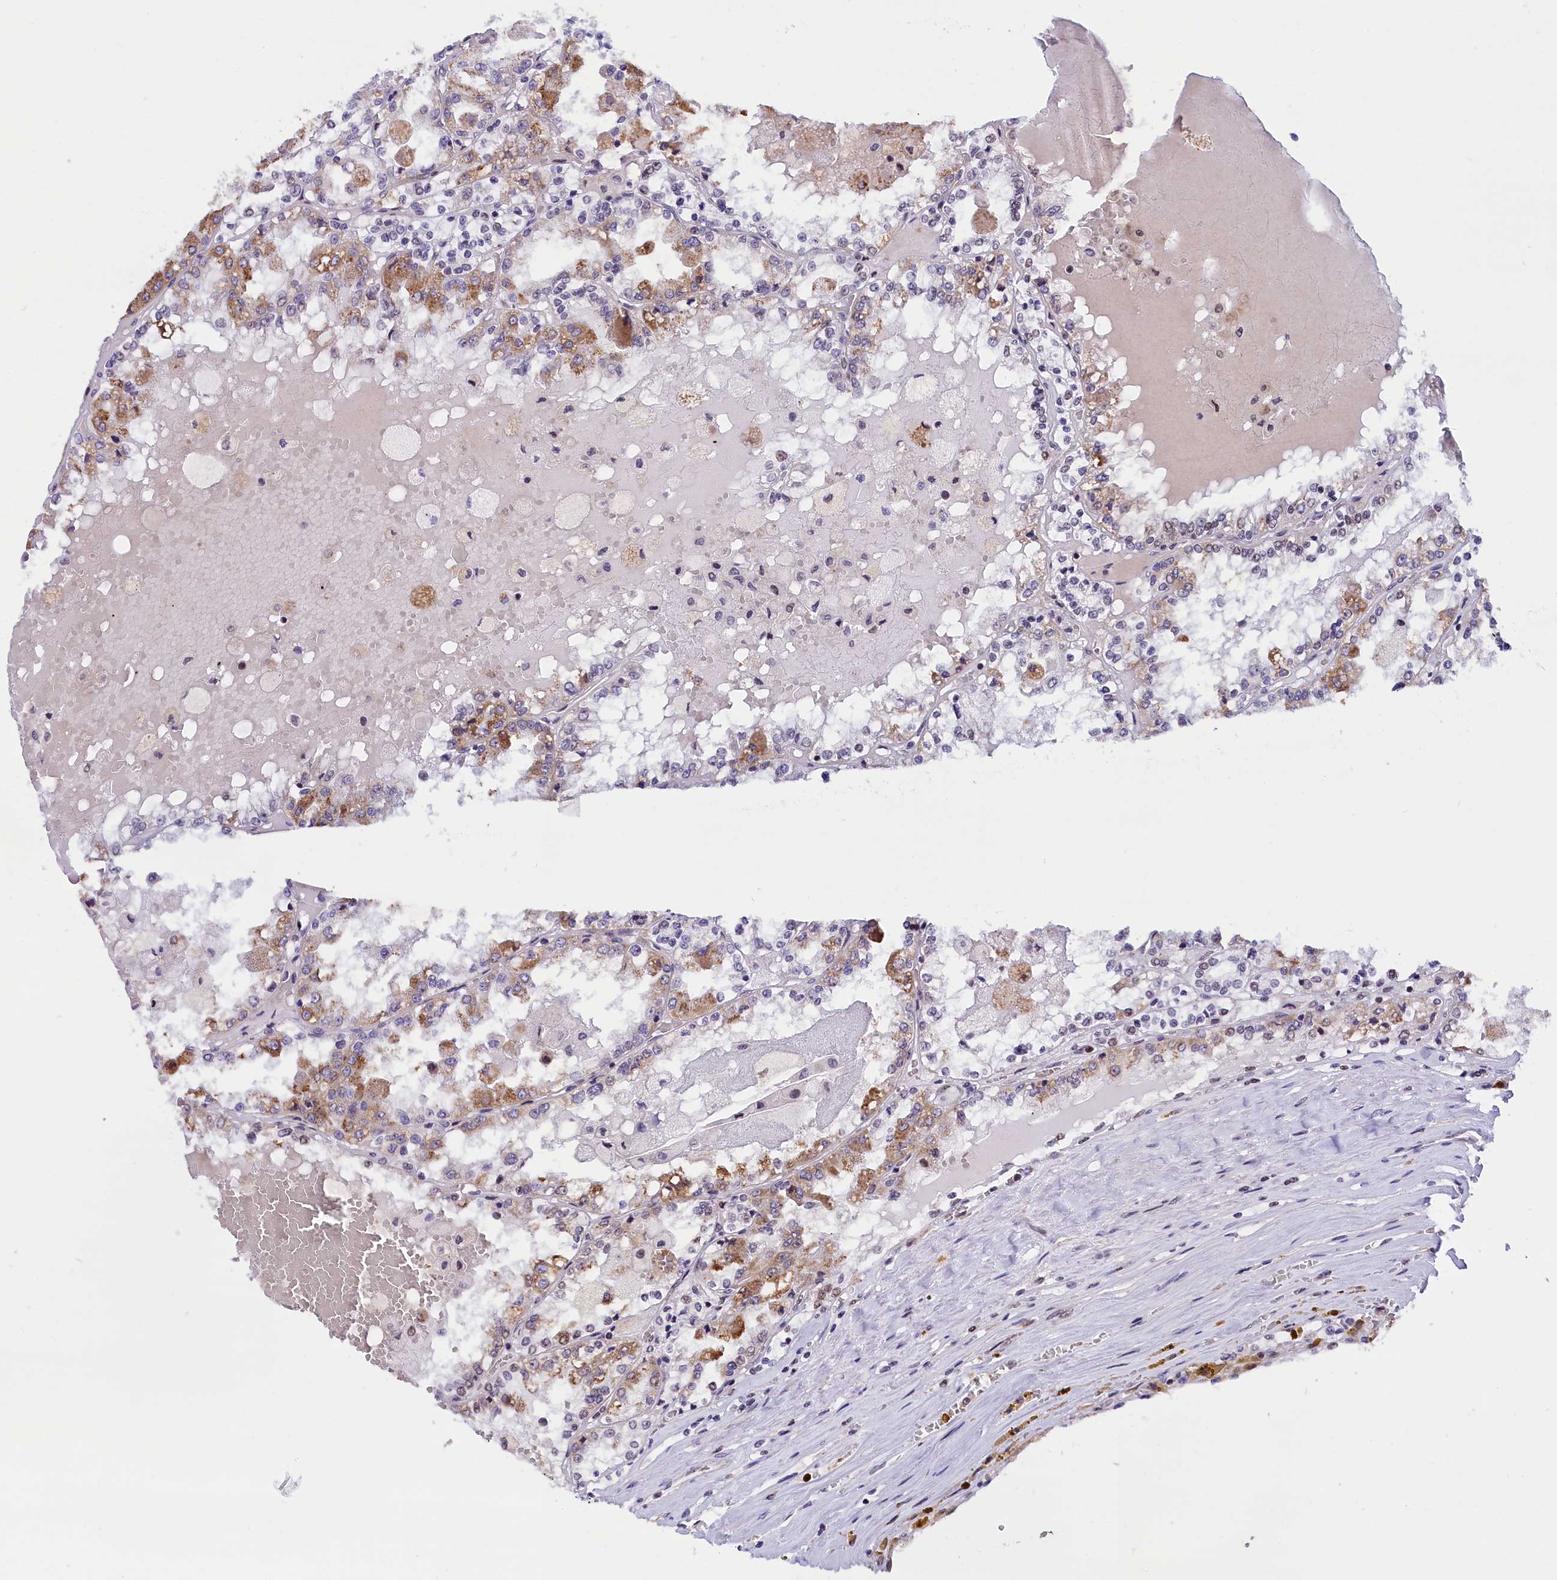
{"staining": {"intensity": "moderate", "quantity": "<25%", "location": "cytoplasmic/membranous"}, "tissue": "renal cancer", "cell_type": "Tumor cells", "image_type": "cancer", "snomed": [{"axis": "morphology", "description": "Adenocarcinoma, NOS"}, {"axis": "topography", "description": "Kidney"}], "caption": "DAB (3,3'-diaminobenzidine) immunohistochemical staining of human renal cancer (adenocarcinoma) displays moderate cytoplasmic/membranous protein staining in about <25% of tumor cells.", "gene": "CDYL2", "patient": {"sex": "female", "age": 56}}